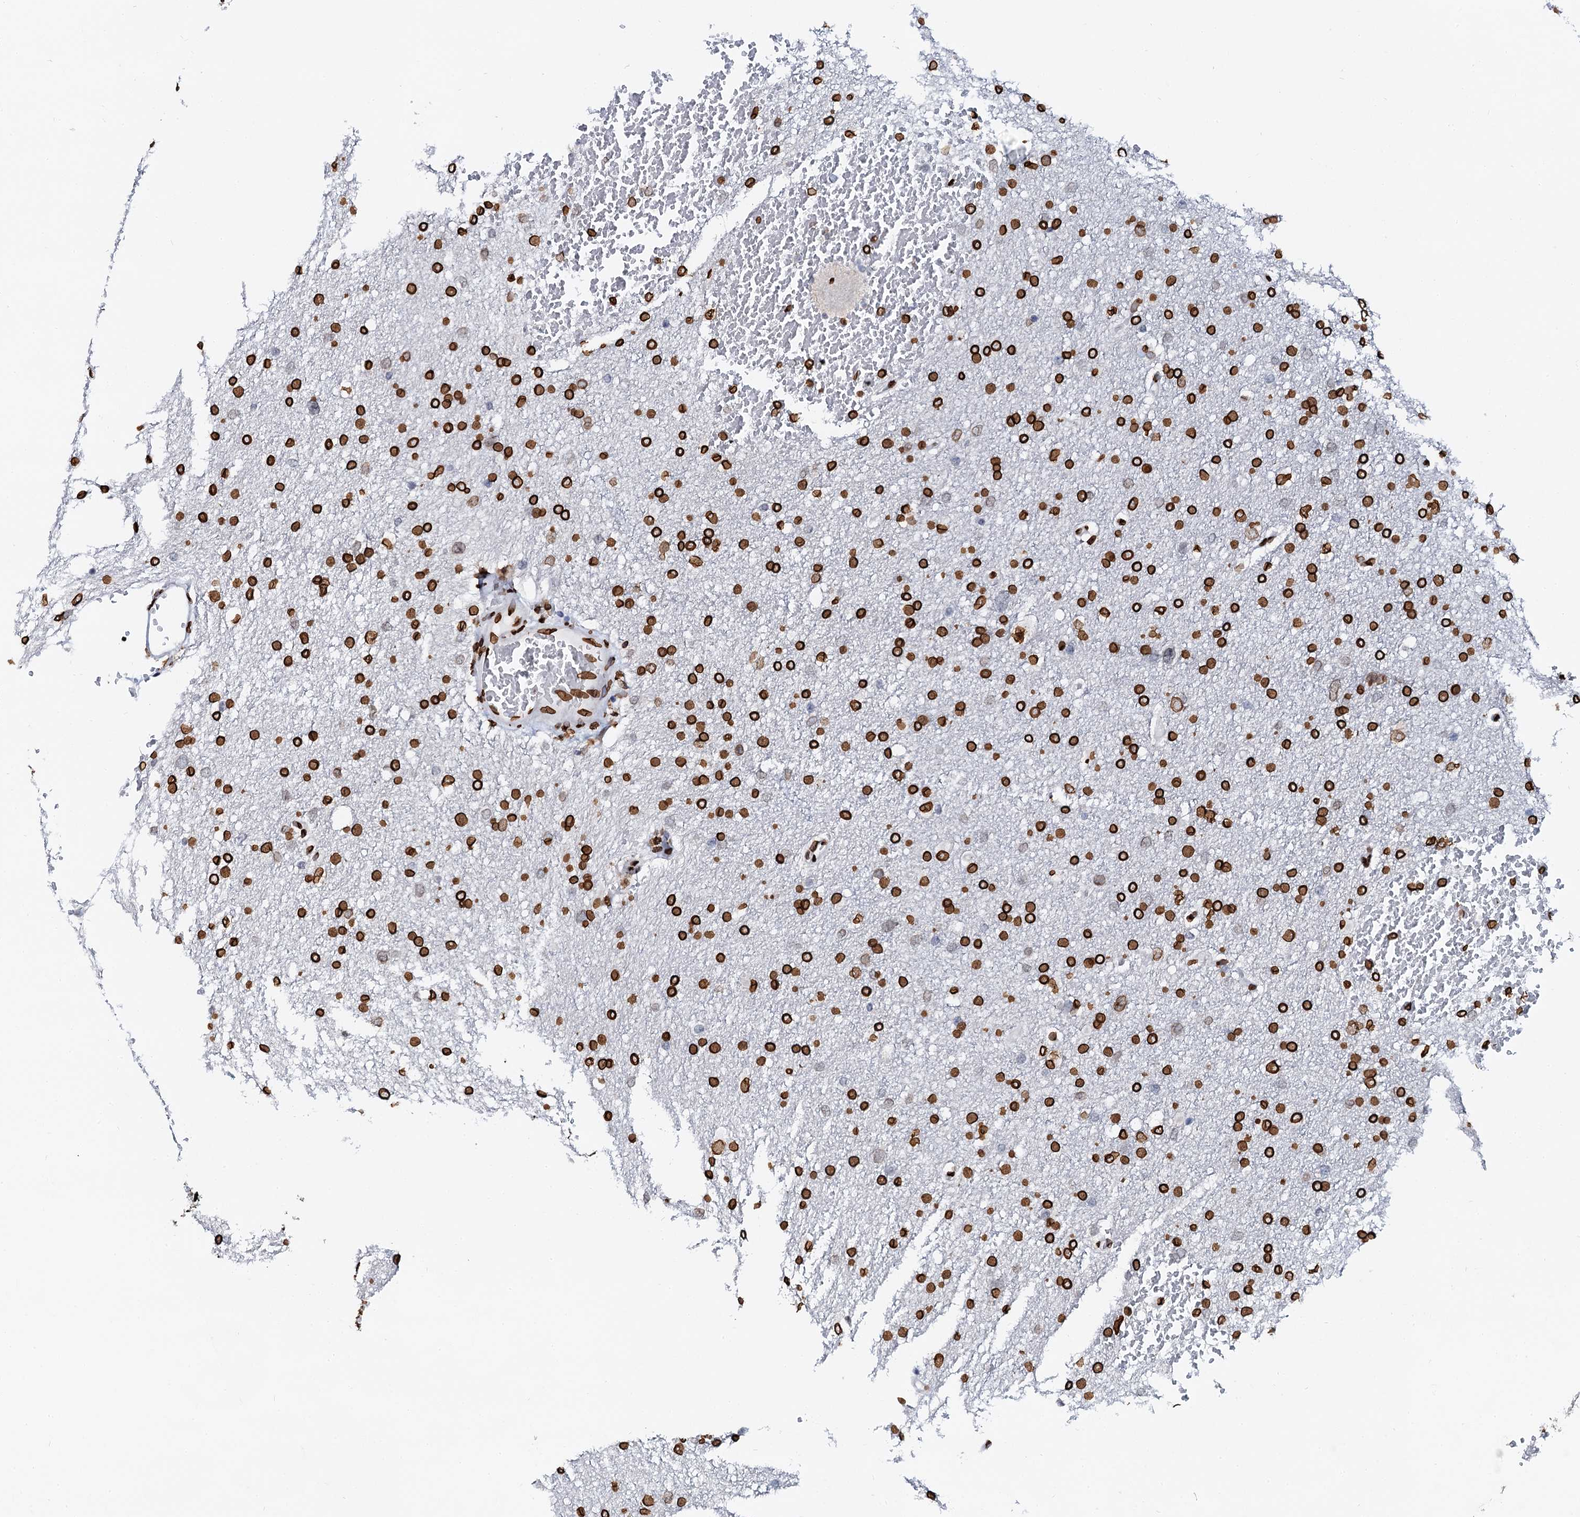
{"staining": {"intensity": "strong", "quantity": ">75%", "location": "nuclear"}, "tissue": "glioma", "cell_type": "Tumor cells", "image_type": "cancer", "snomed": [{"axis": "morphology", "description": "Glioma, malignant, High grade"}, {"axis": "topography", "description": "Cerebral cortex"}], "caption": "Glioma was stained to show a protein in brown. There is high levels of strong nuclear staining in approximately >75% of tumor cells.", "gene": "KATNAL2", "patient": {"sex": "female", "age": 36}}